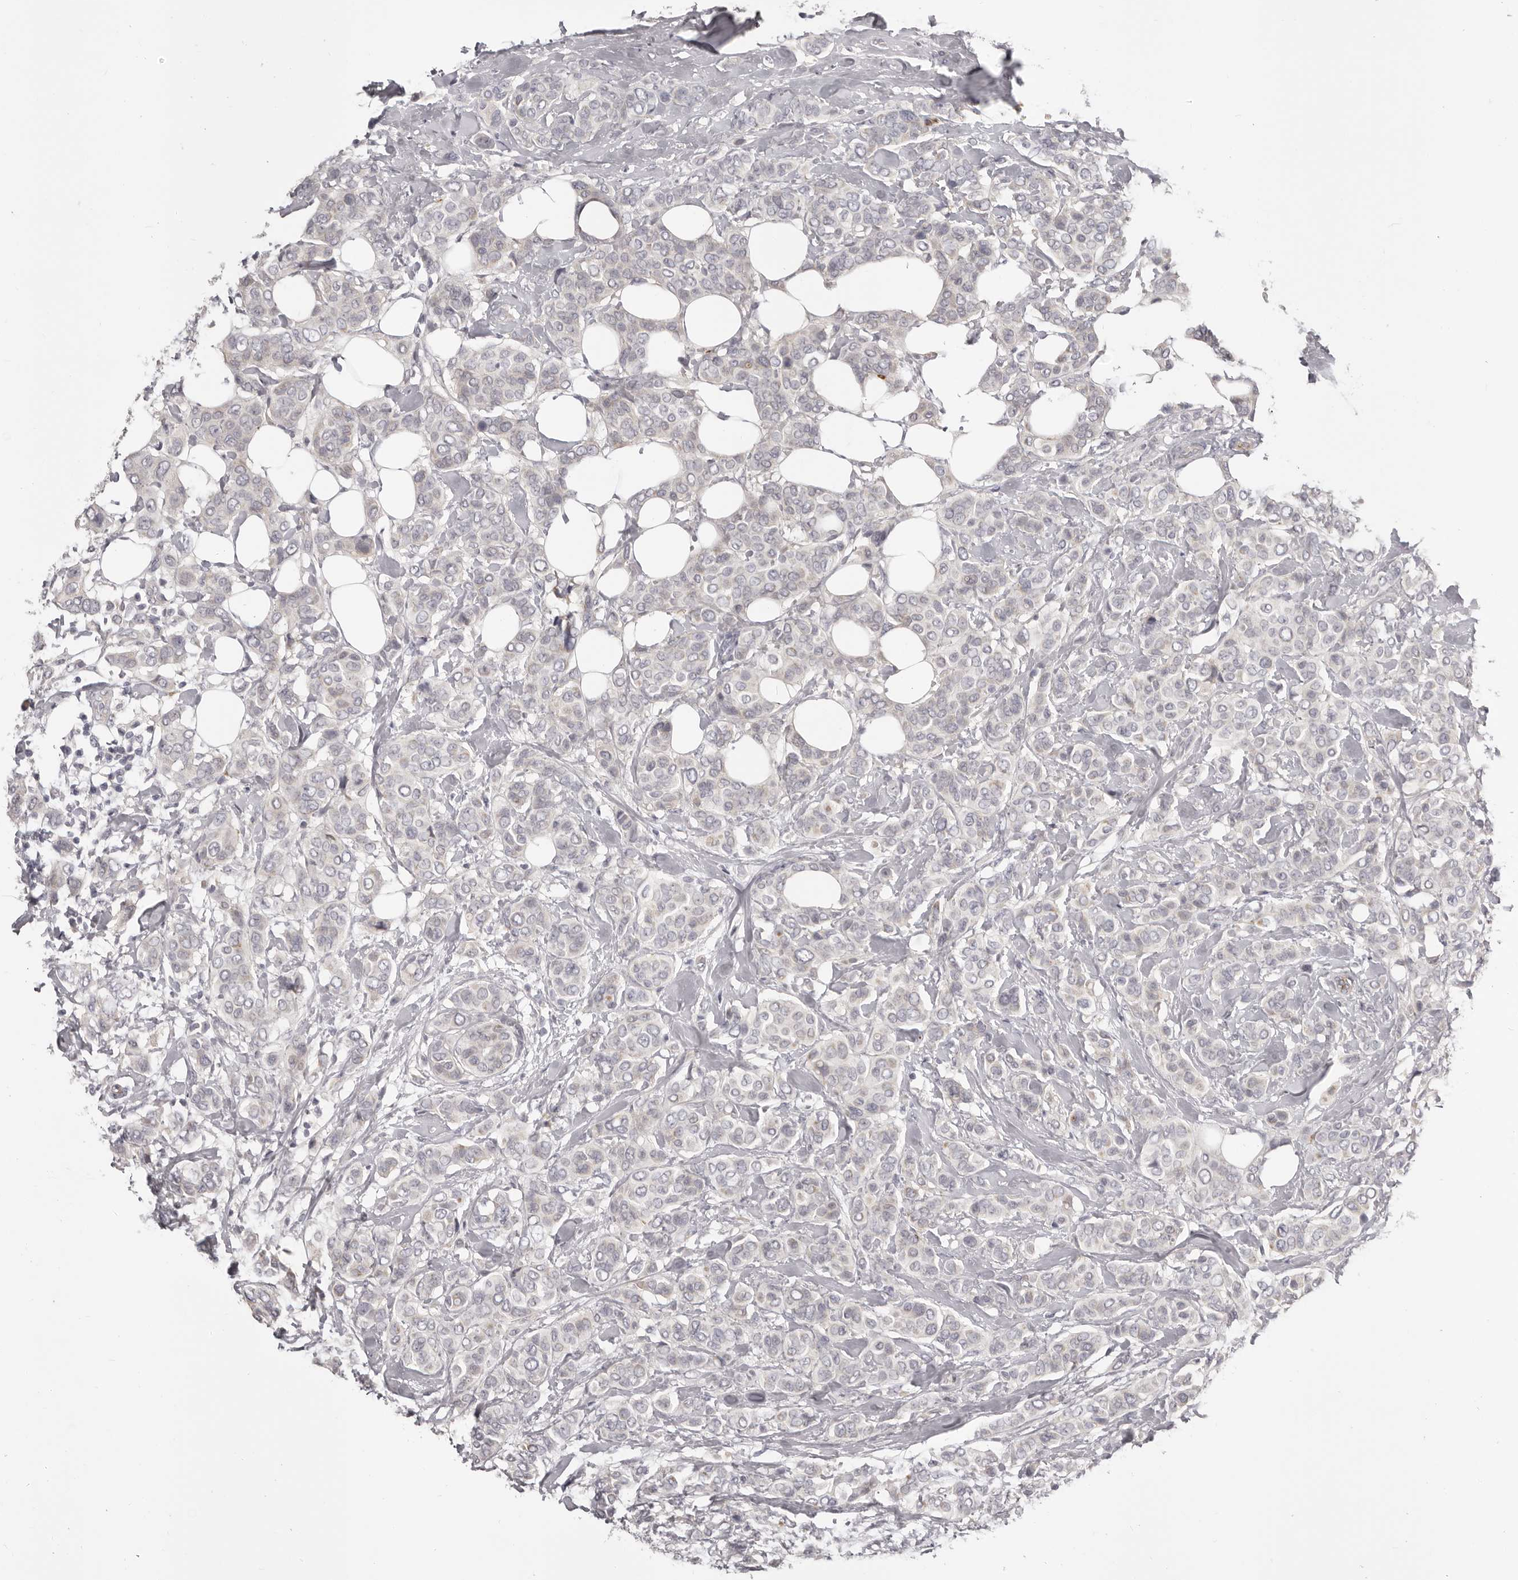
{"staining": {"intensity": "negative", "quantity": "none", "location": "none"}, "tissue": "breast cancer", "cell_type": "Tumor cells", "image_type": "cancer", "snomed": [{"axis": "morphology", "description": "Lobular carcinoma"}, {"axis": "topography", "description": "Breast"}], "caption": "This is an immunohistochemistry micrograph of breast cancer. There is no expression in tumor cells.", "gene": "OTUD3", "patient": {"sex": "female", "age": 51}}